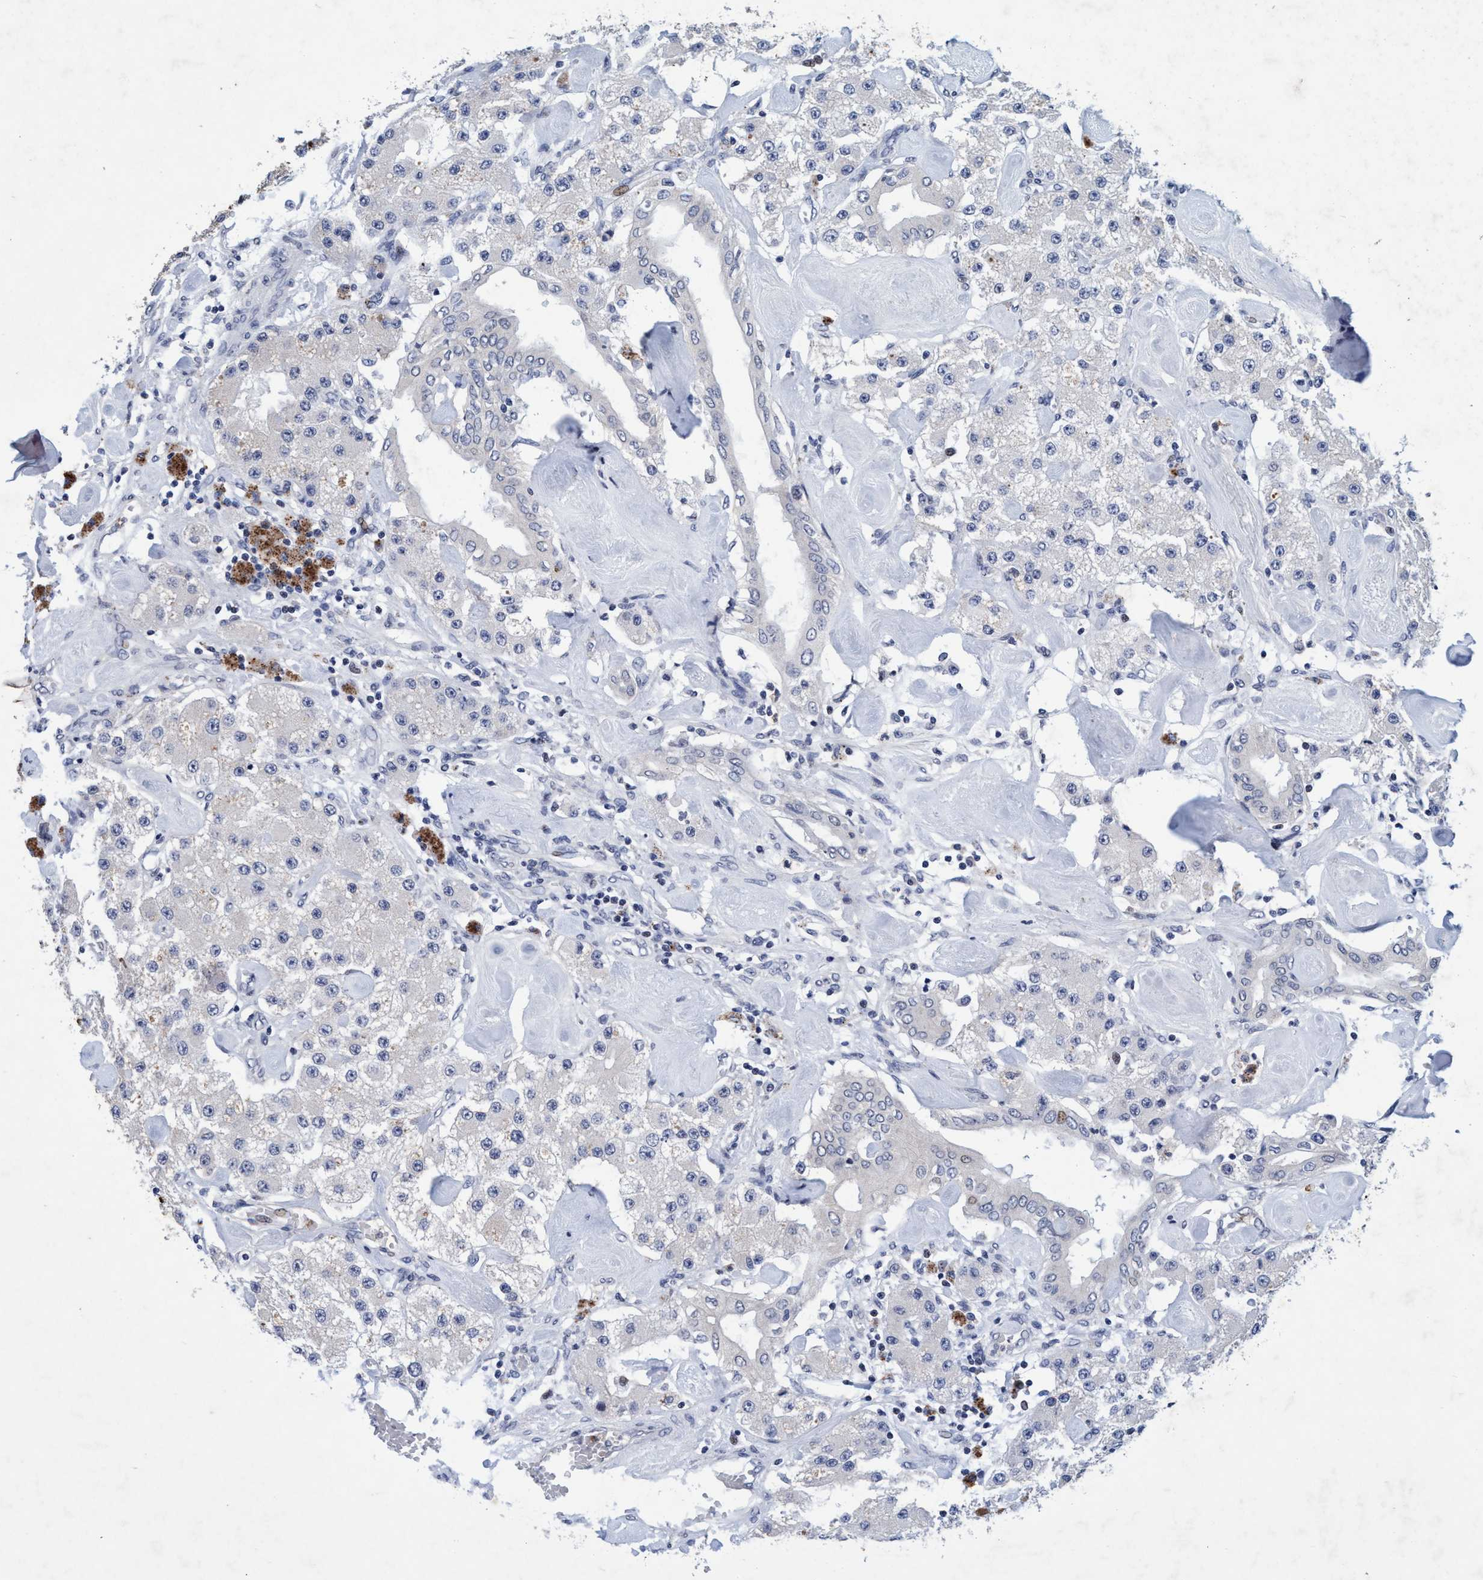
{"staining": {"intensity": "negative", "quantity": "none", "location": "none"}, "tissue": "carcinoid", "cell_type": "Tumor cells", "image_type": "cancer", "snomed": [{"axis": "morphology", "description": "Carcinoid, malignant, NOS"}, {"axis": "topography", "description": "Pancreas"}], "caption": "Immunohistochemistry (IHC) micrograph of neoplastic tissue: carcinoid (malignant) stained with DAB shows no significant protein positivity in tumor cells.", "gene": "GRB14", "patient": {"sex": "male", "age": 41}}